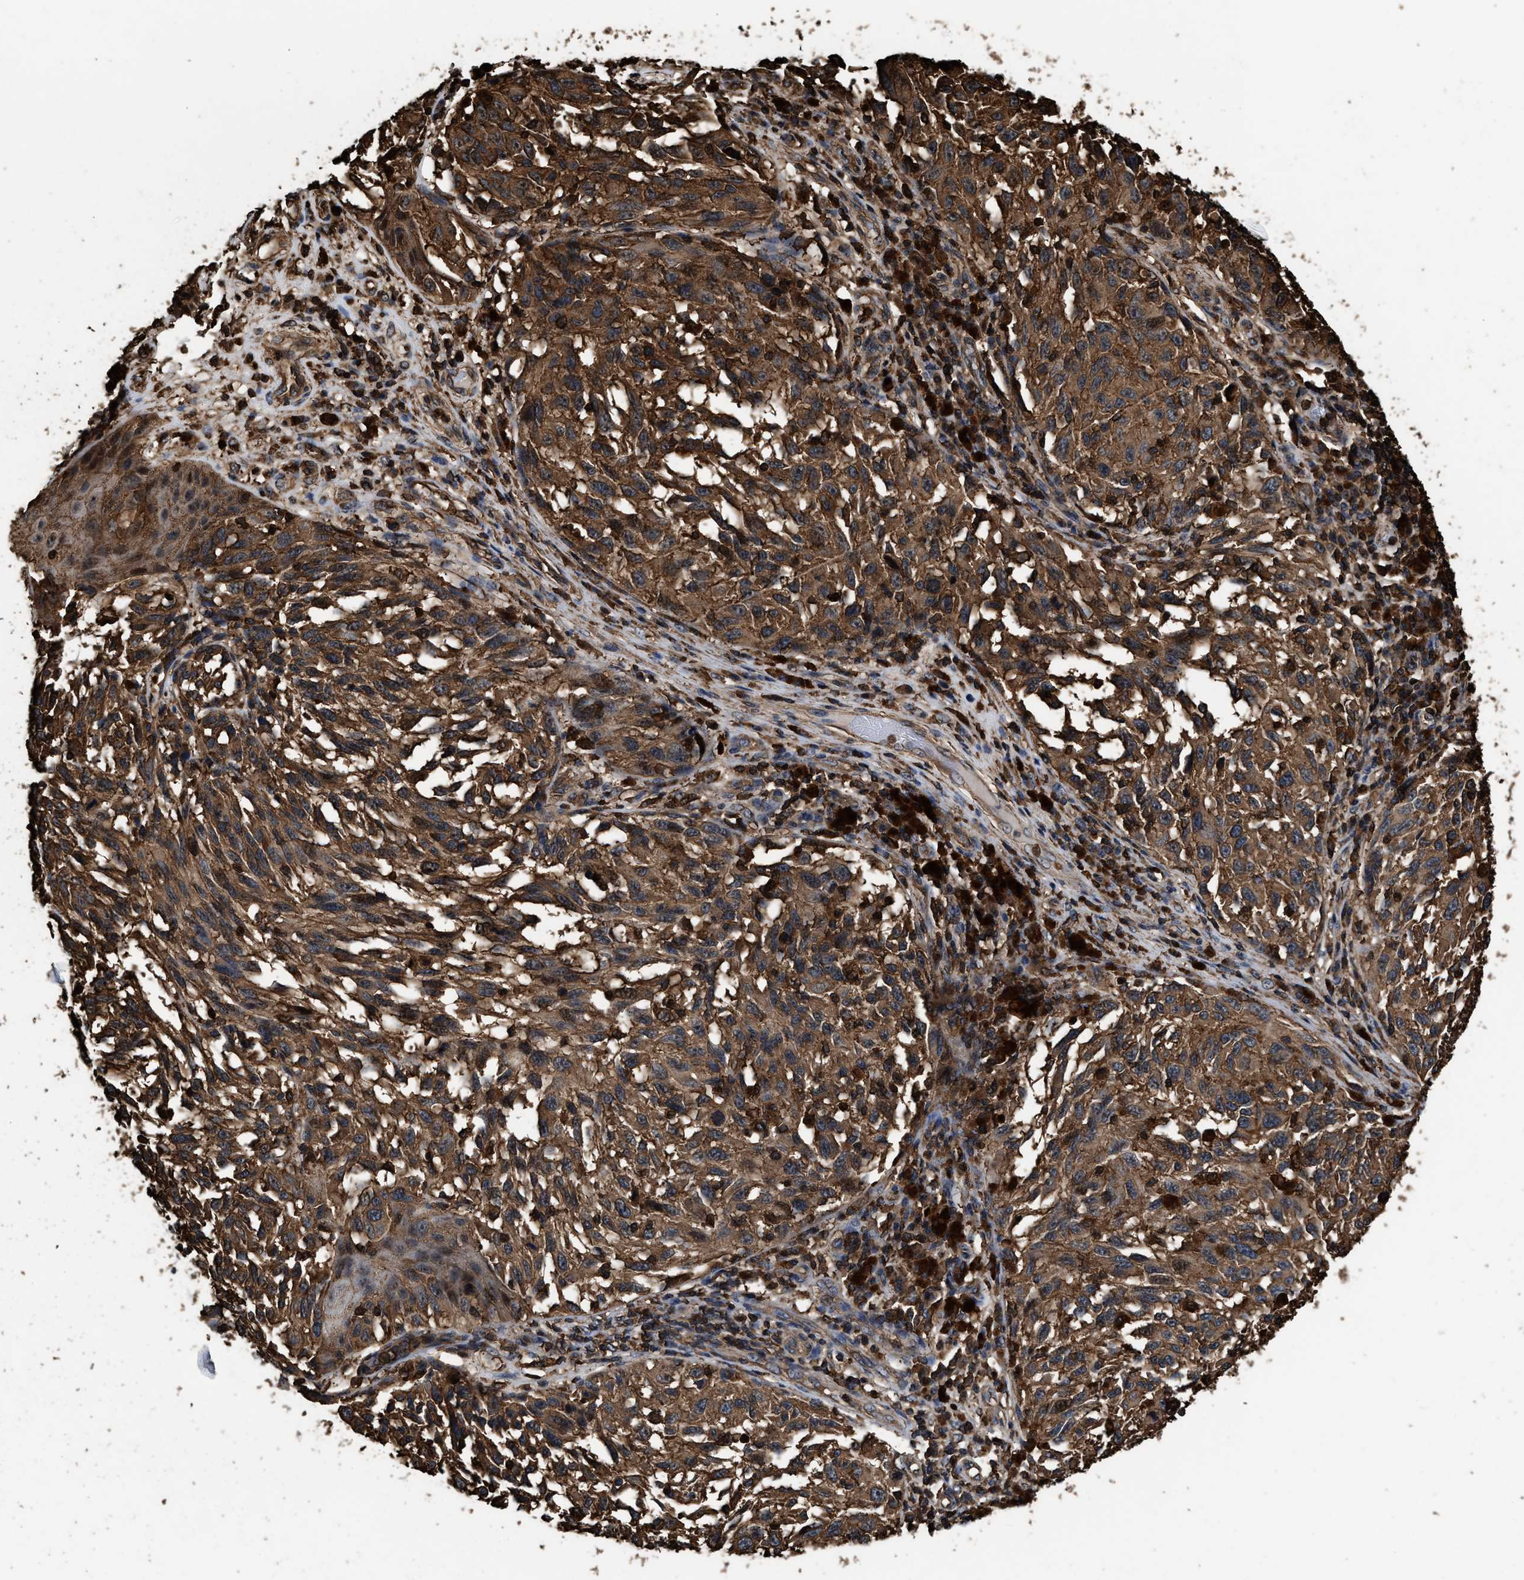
{"staining": {"intensity": "strong", "quantity": ">75%", "location": "cytoplasmic/membranous"}, "tissue": "melanoma", "cell_type": "Tumor cells", "image_type": "cancer", "snomed": [{"axis": "morphology", "description": "Malignant melanoma, NOS"}, {"axis": "topography", "description": "Skin"}], "caption": "High-magnification brightfield microscopy of melanoma stained with DAB (brown) and counterstained with hematoxylin (blue). tumor cells exhibit strong cytoplasmic/membranous expression is present in about>75% of cells.", "gene": "KBTBD2", "patient": {"sex": "female", "age": 73}}